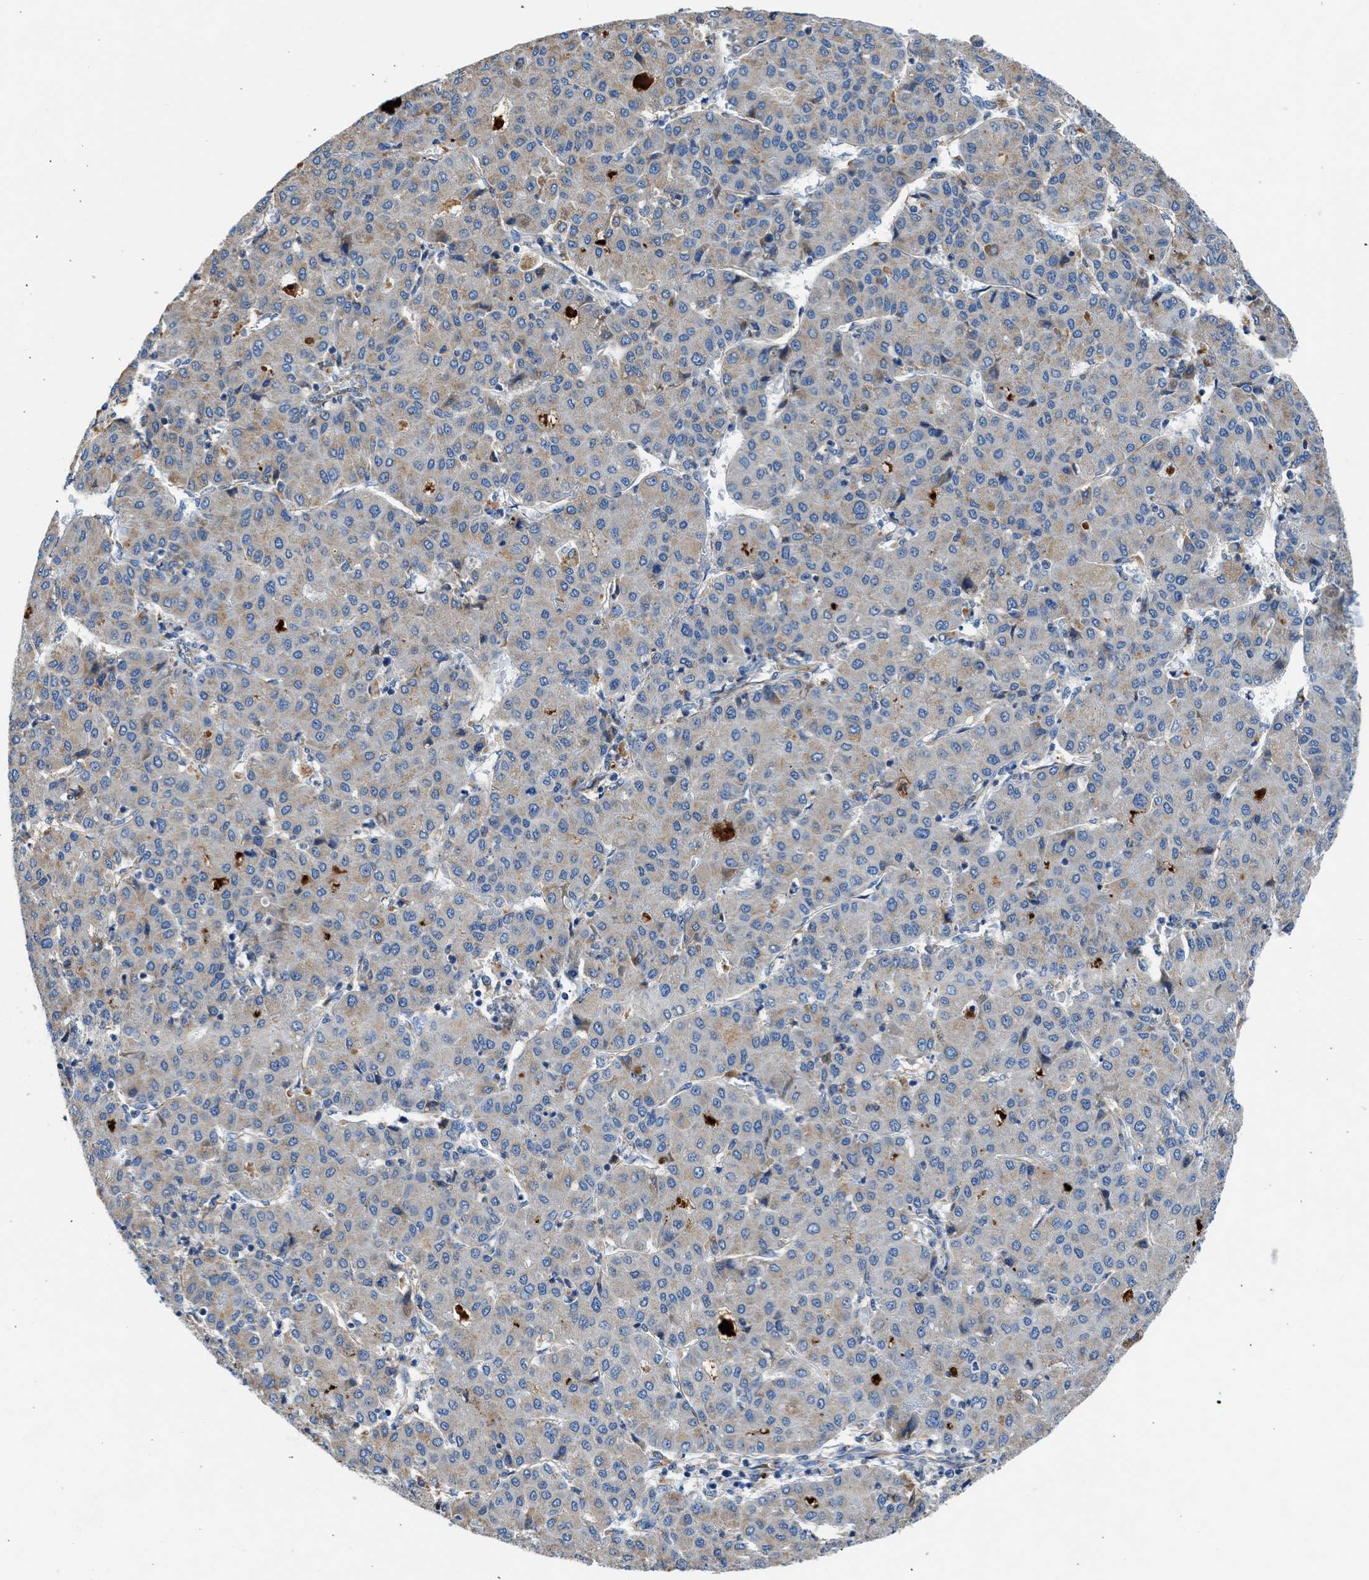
{"staining": {"intensity": "weak", "quantity": "25%-75%", "location": "cytoplasmic/membranous"}, "tissue": "liver cancer", "cell_type": "Tumor cells", "image_type": "cancer", "snomed": [{"axis": "morphology", "description": "Carcinoma, Hepatocellular, NOS"}, {"axis": "topography", "description": "Liver"}], "caption": "Hepatocellular carcinoma (liver) stained with a brown dye reveals weak cytoplasmic/membranous positive positivity in approximately 25%-75% of tumor cells.", "gene": "ULK4", "patient": {"sex": "male", "age": 65}}